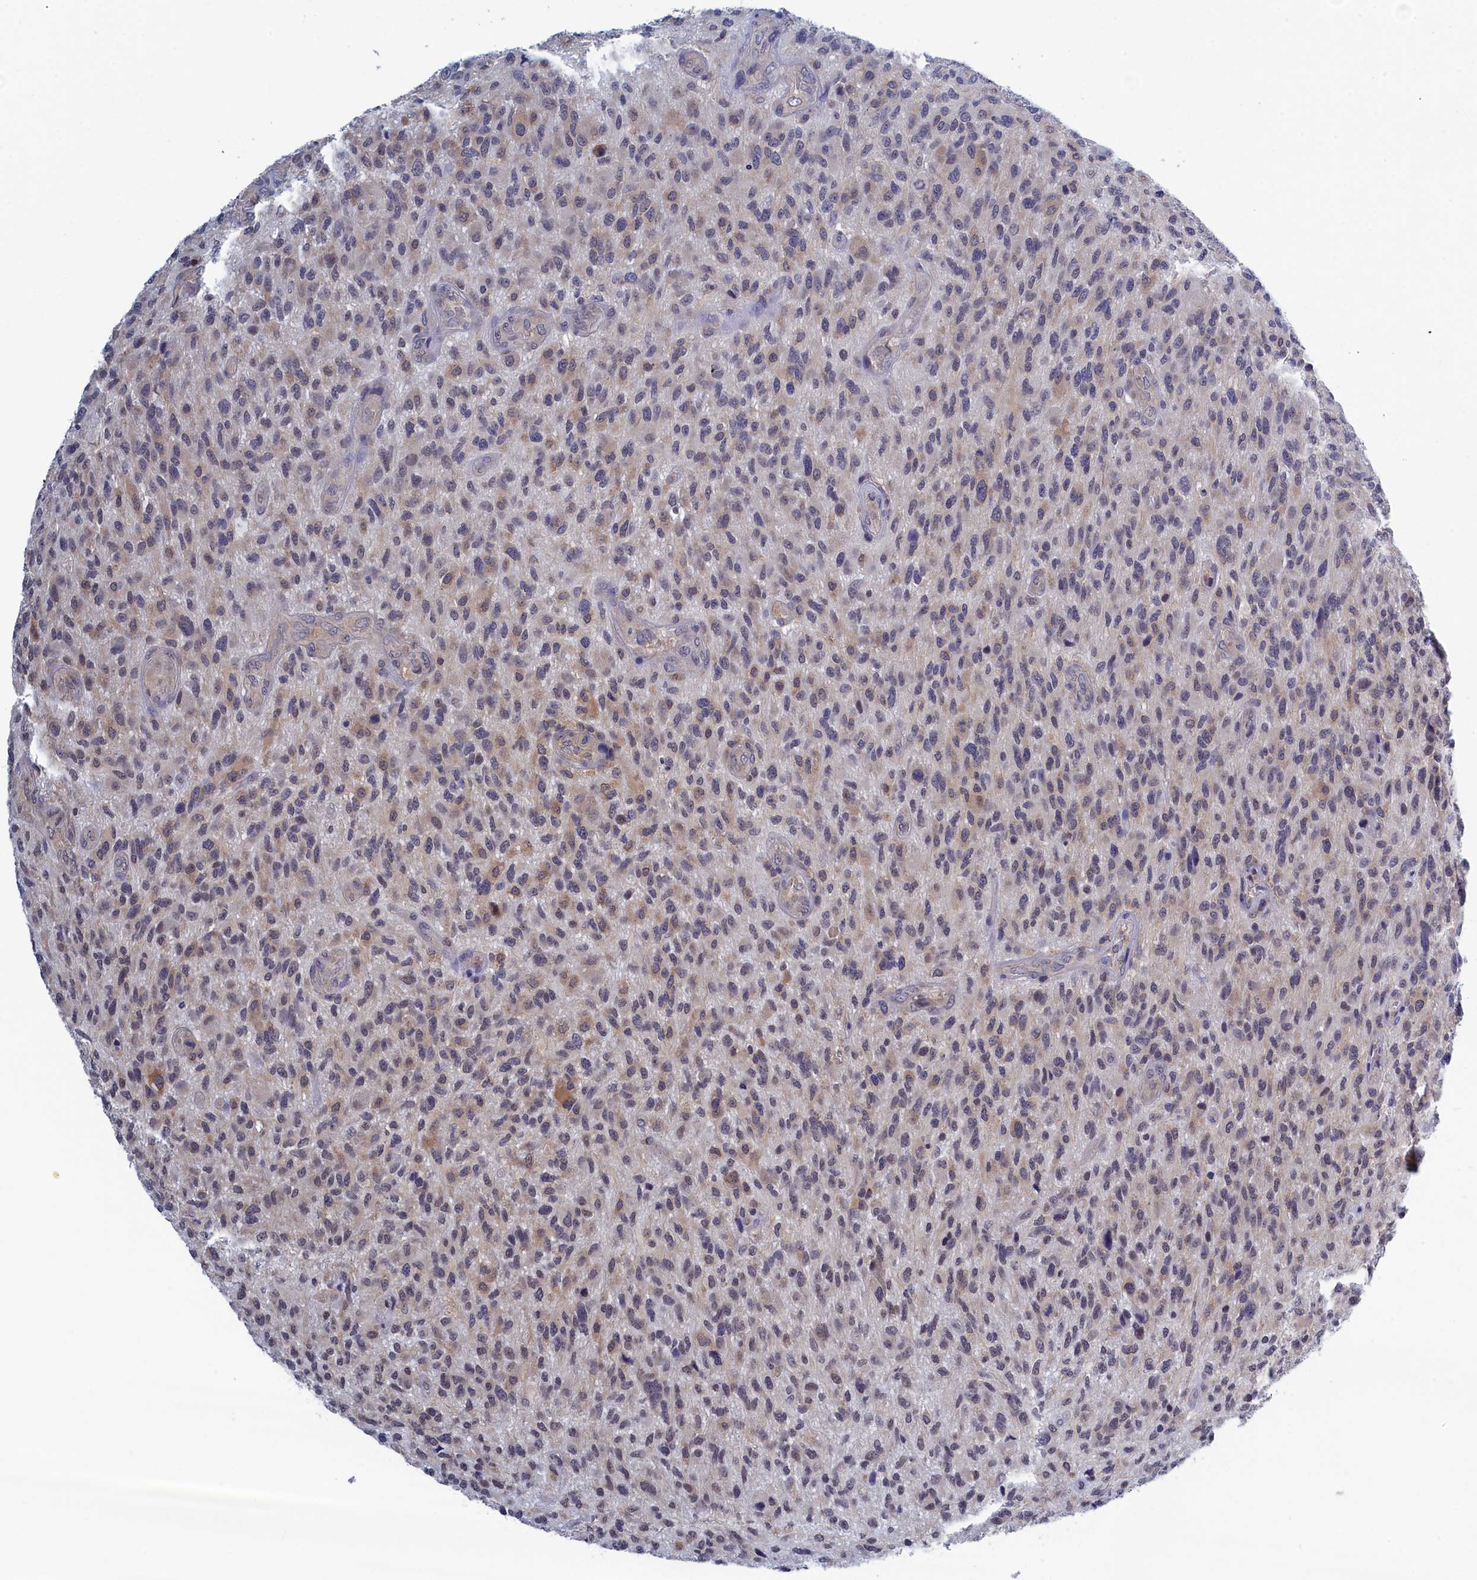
{"staining": {"intensity": "weak", "quantity": "<25%", "location": "cytoplasmic/membranous,nuclear"}, "tissue": "glioma", "cell_type": "Tumor cells", "image_type": "cancer", "snomed": [{"axis": "morphology", "description": "Glioma, malignant, High grade"}, {"axis": "topography", "description": "Brain"}], "caption": "There is no significant expression in tumor cells of high-grade glioma (malignant).", "gene": "PGP", "patient": {"sex": "male", "age": 47}}